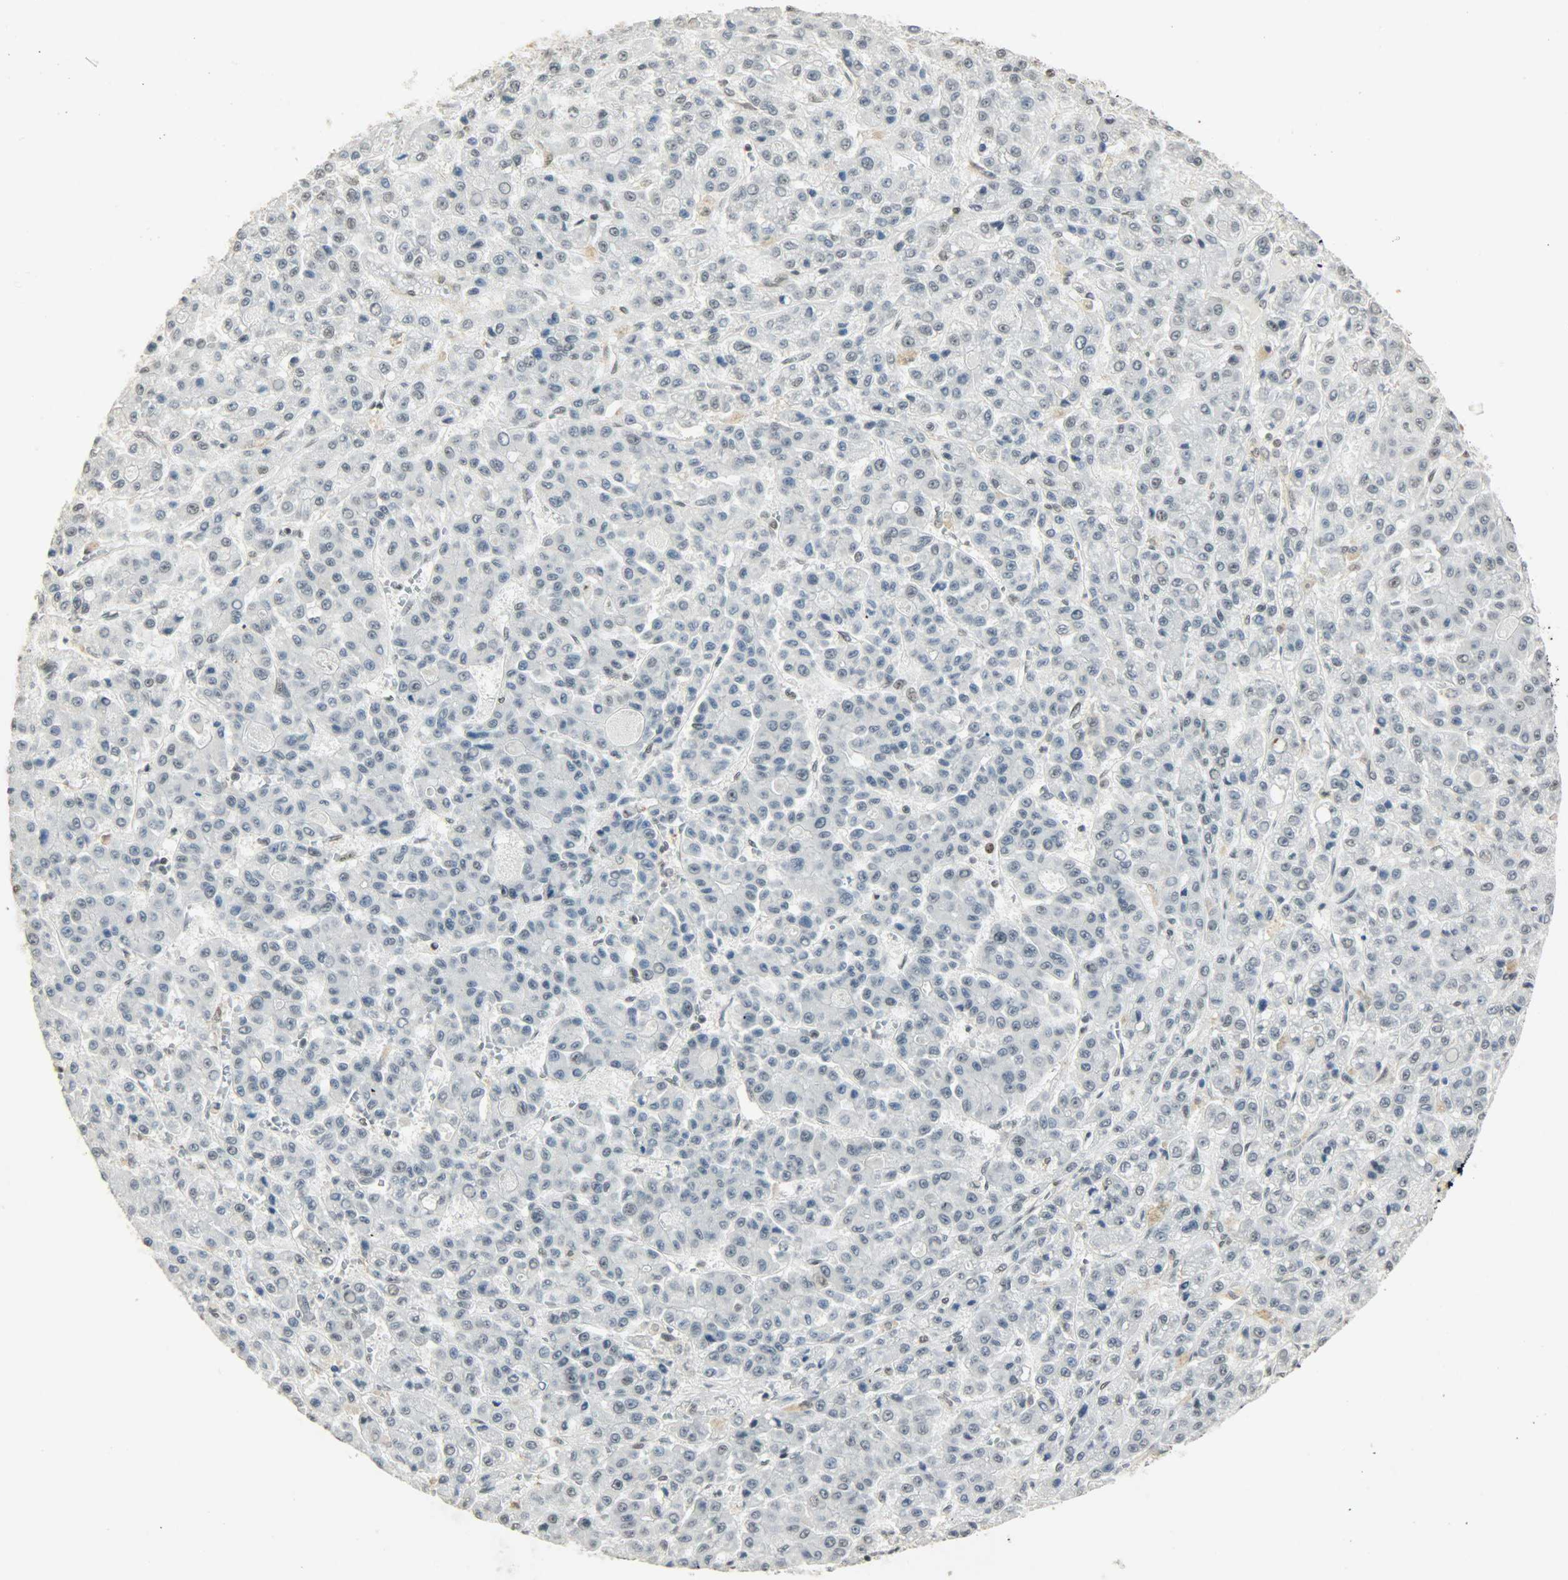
{"staining": {"intensity": "negative", "quantity": "none", "location": "none"}, "tissue": "liver cancer", "cell_type": "Tumor cells", "image_type": "cancer", "snomed": [{"axis": "morphology", "description": "Carcinoma, Hepatocellular, NOS"}, {"axis": "topography", "description": "Liver"}], "caption": "High magnification brightfield microscopy of hepatocellular carcinoma (liver) stained with DAB (brown) and counterstained with hematoxylin (blue): tumor cells show no significant expression.", "gene": "NGFR", "patient": {"sex": "male", "age": 70}}